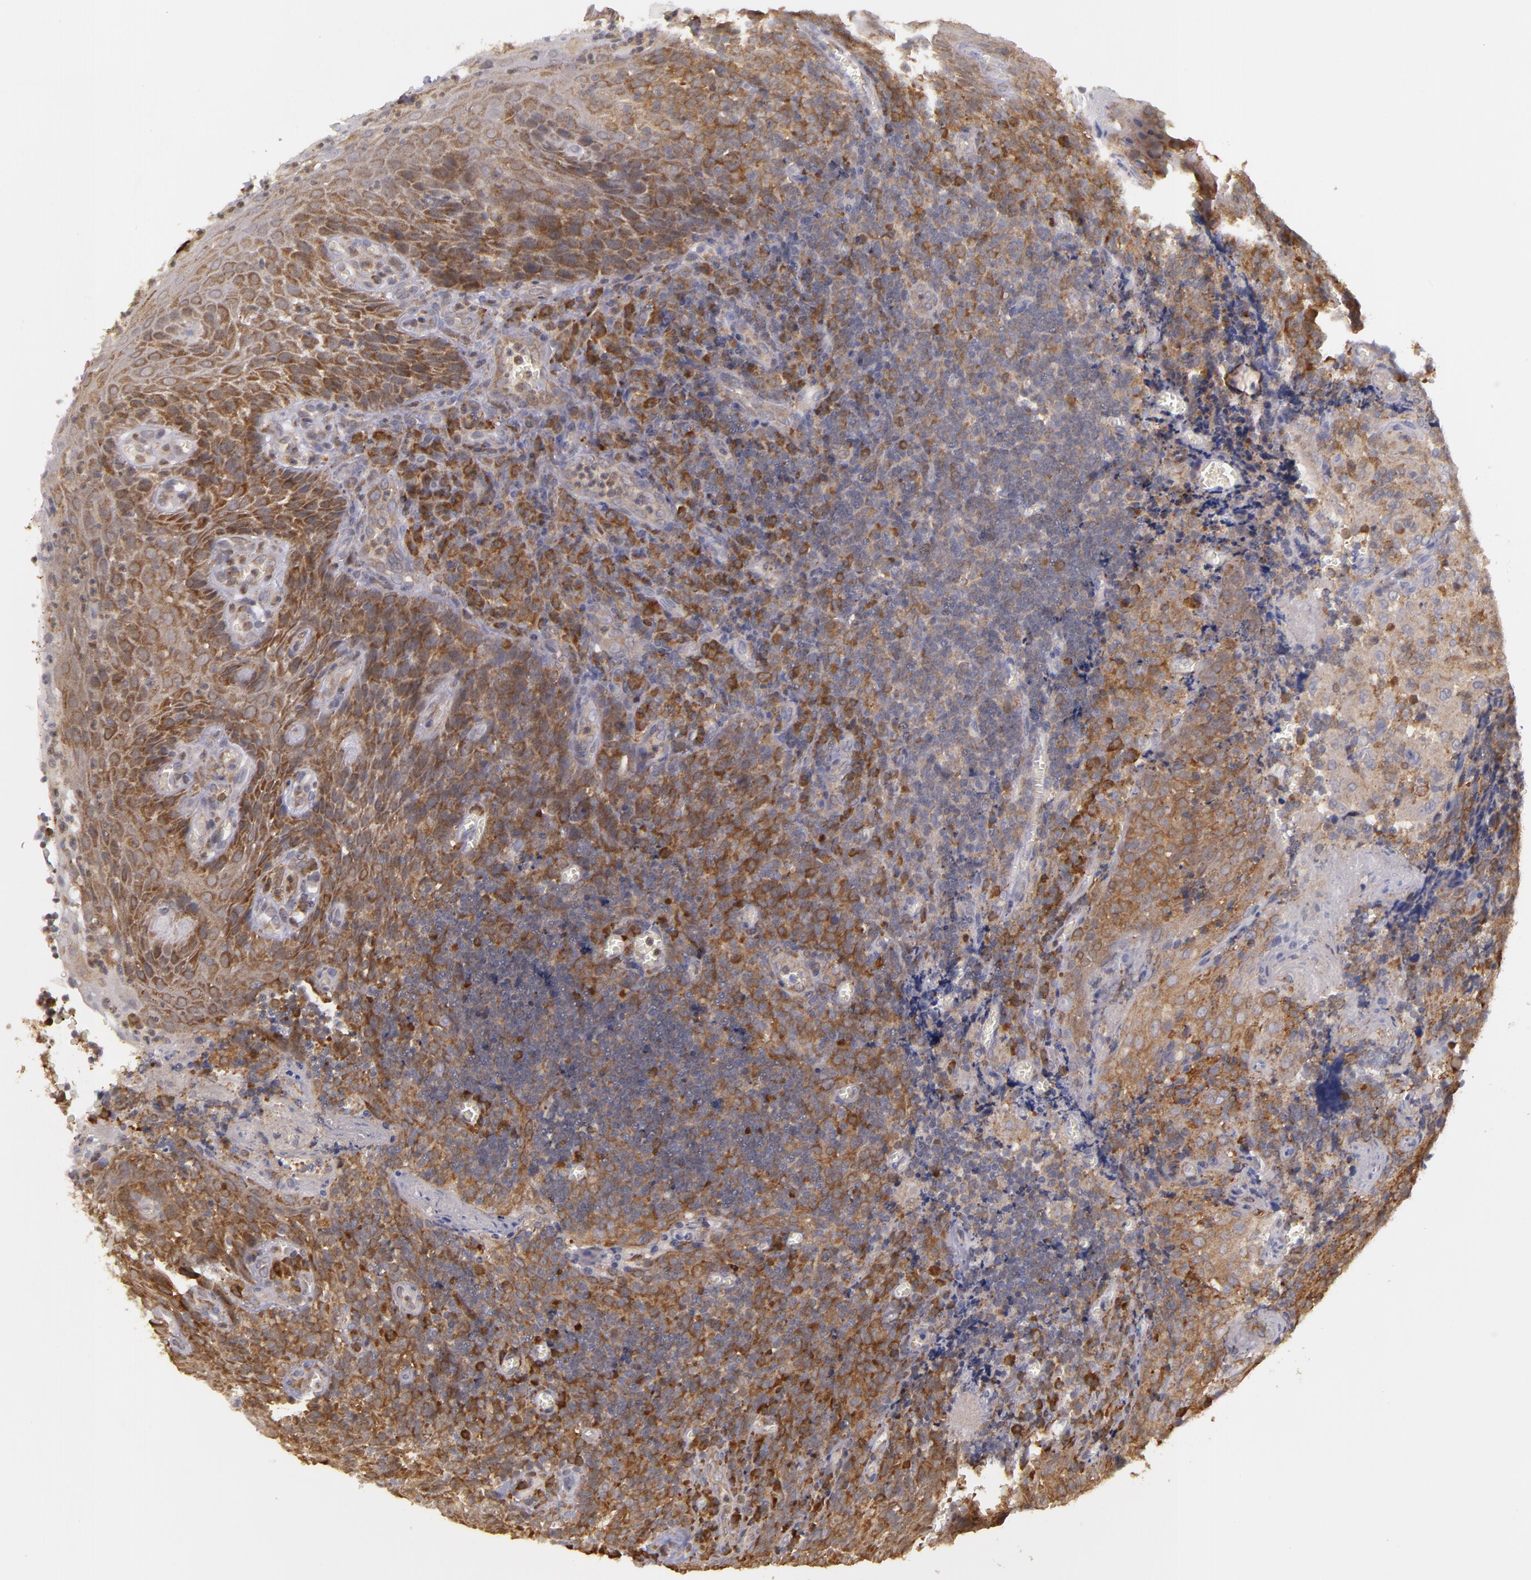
{"staining": {"intensity": "strong", "quantity": ">75%", "location": "cytoplasmic/membranous"}, "tissue": "tonsil", "cell_type": "Germinal center cells", "image_type": "normal", "snomed": [{"axis": "morphology", "description": "Normal tissue, NOS"}, {"axis": "topography", "description": "Tonsil"}], "caption": "Protein expression analysis of normal tonsil shows strong cytoplasmic/membranous expression in about >75% of germinal center cells.", "gene": "MTHFD1", "patient": {"sex": "male", "age": 20}}